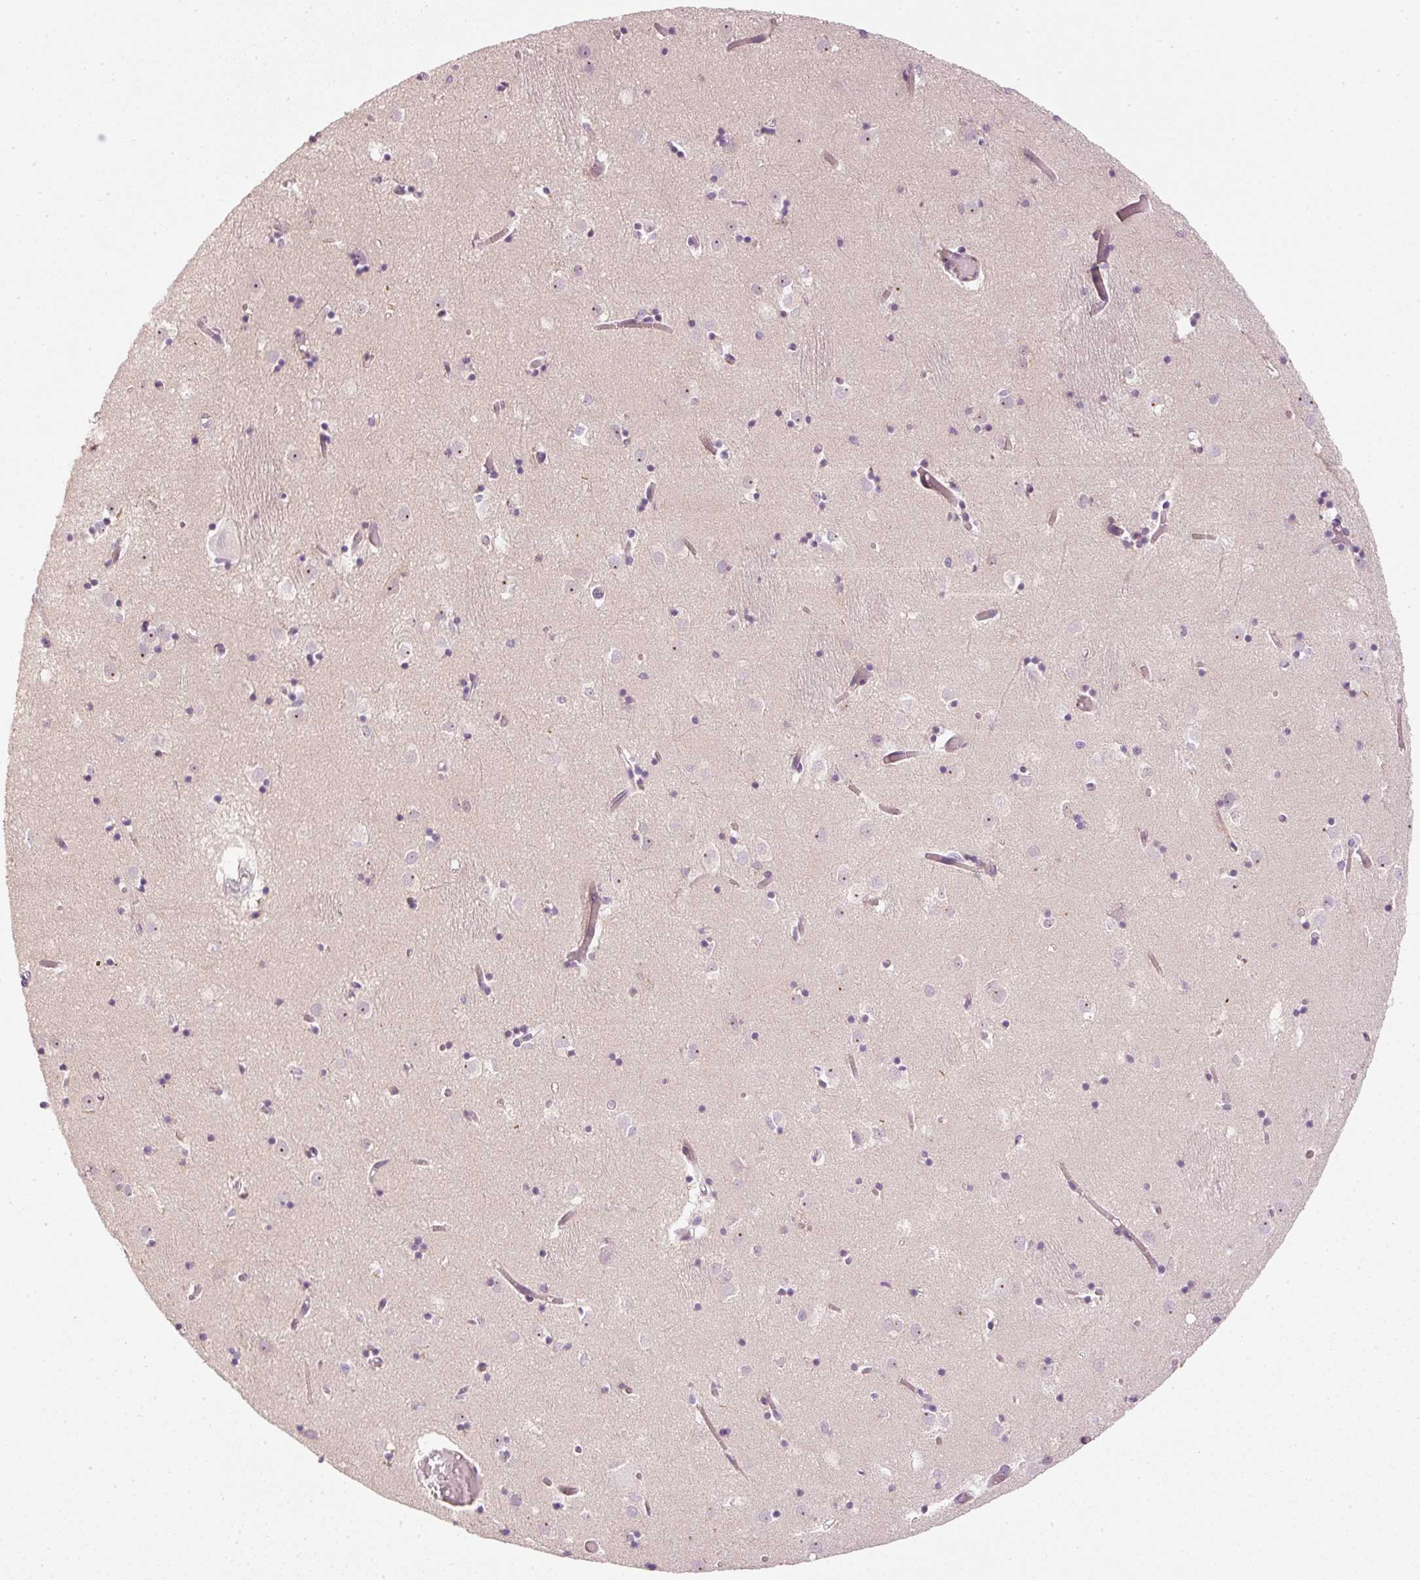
{"staining": {"intensity": "moderate", "quantity": "<25%", "location": "nuclear"}, "tissue": "caudate", "cell_type": "Glial cells", "image_type": "normal", "snomed": [{"axis": "morphology", "description": "Normal tissue, NOS"}, {"axis": "topography", "description": "Lateral ventricle wall"}], "caption": "This photomicrograph reveals IHC staining of unremarkable human caudate, with low moderate nuclear positivity in approximately <25% of glial cells.", "gene": "VCAM1", "patient": {"sex": "male", "age": 70}}